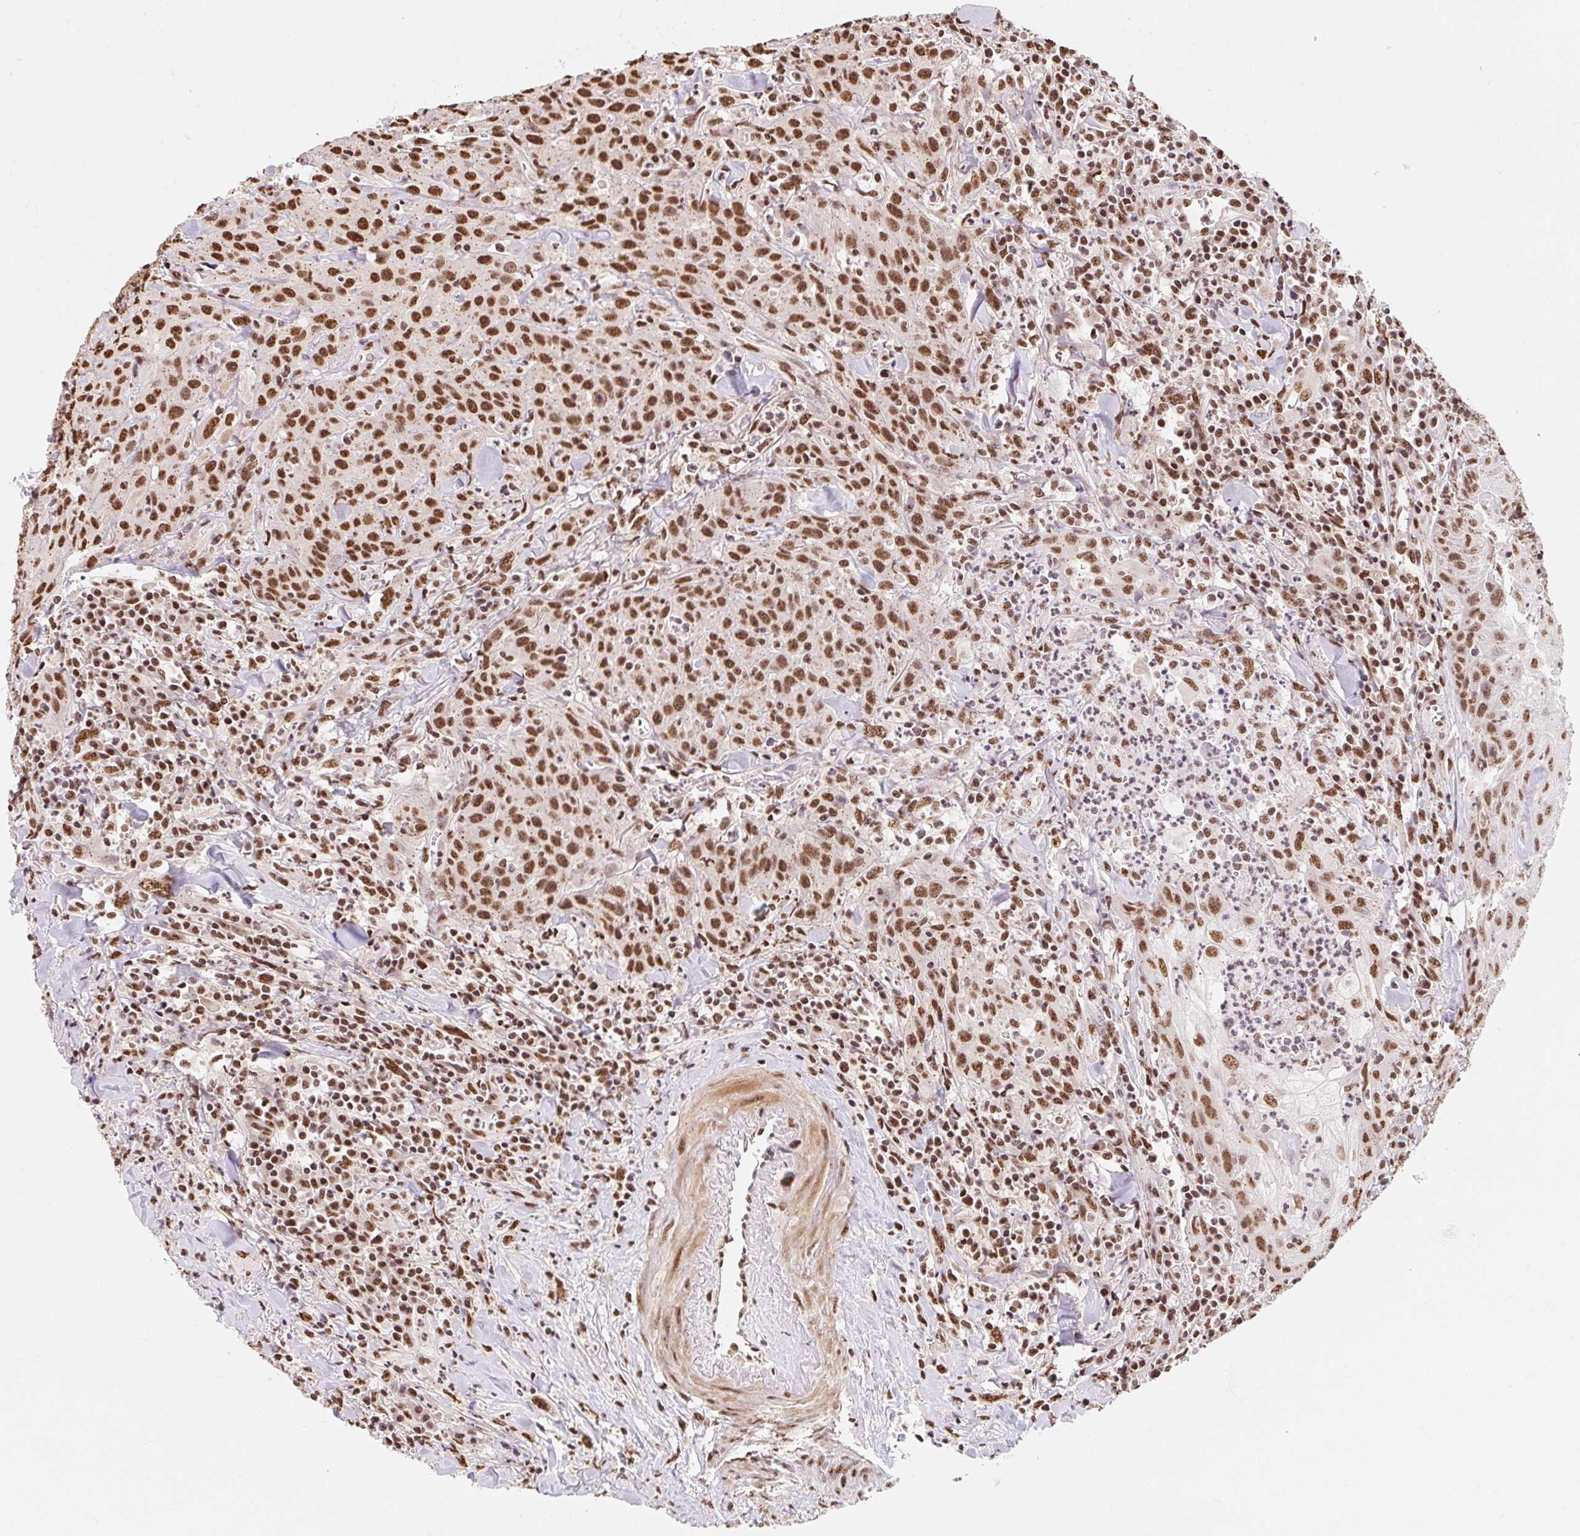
{"staining": {"intensity": "strong", "quantity": ">75%", "location": "nuclear"}, "tissue": "head and neck cancer", "cell_type": "Tumor cells", "image_type": "cancer", "snomed": [{"axis": "morphology", "description": "Normal tissue, NOS"}, {"axis": "morphology", "description": "Squamous cell carcinoma, NOS"}, {"axis": "topography", "description": "Oral tissue"}, {"axis": "topography", "description": "Head-Neck"}], "caption": "Immunohistochemical staining of head and neck cancer (squamous cell carcinoma) demonstrates strong nuclear protein positivity in about >75% of tumor cells.", "gene": "BICRA", "patient": {"sex": "female", "age": 70}}